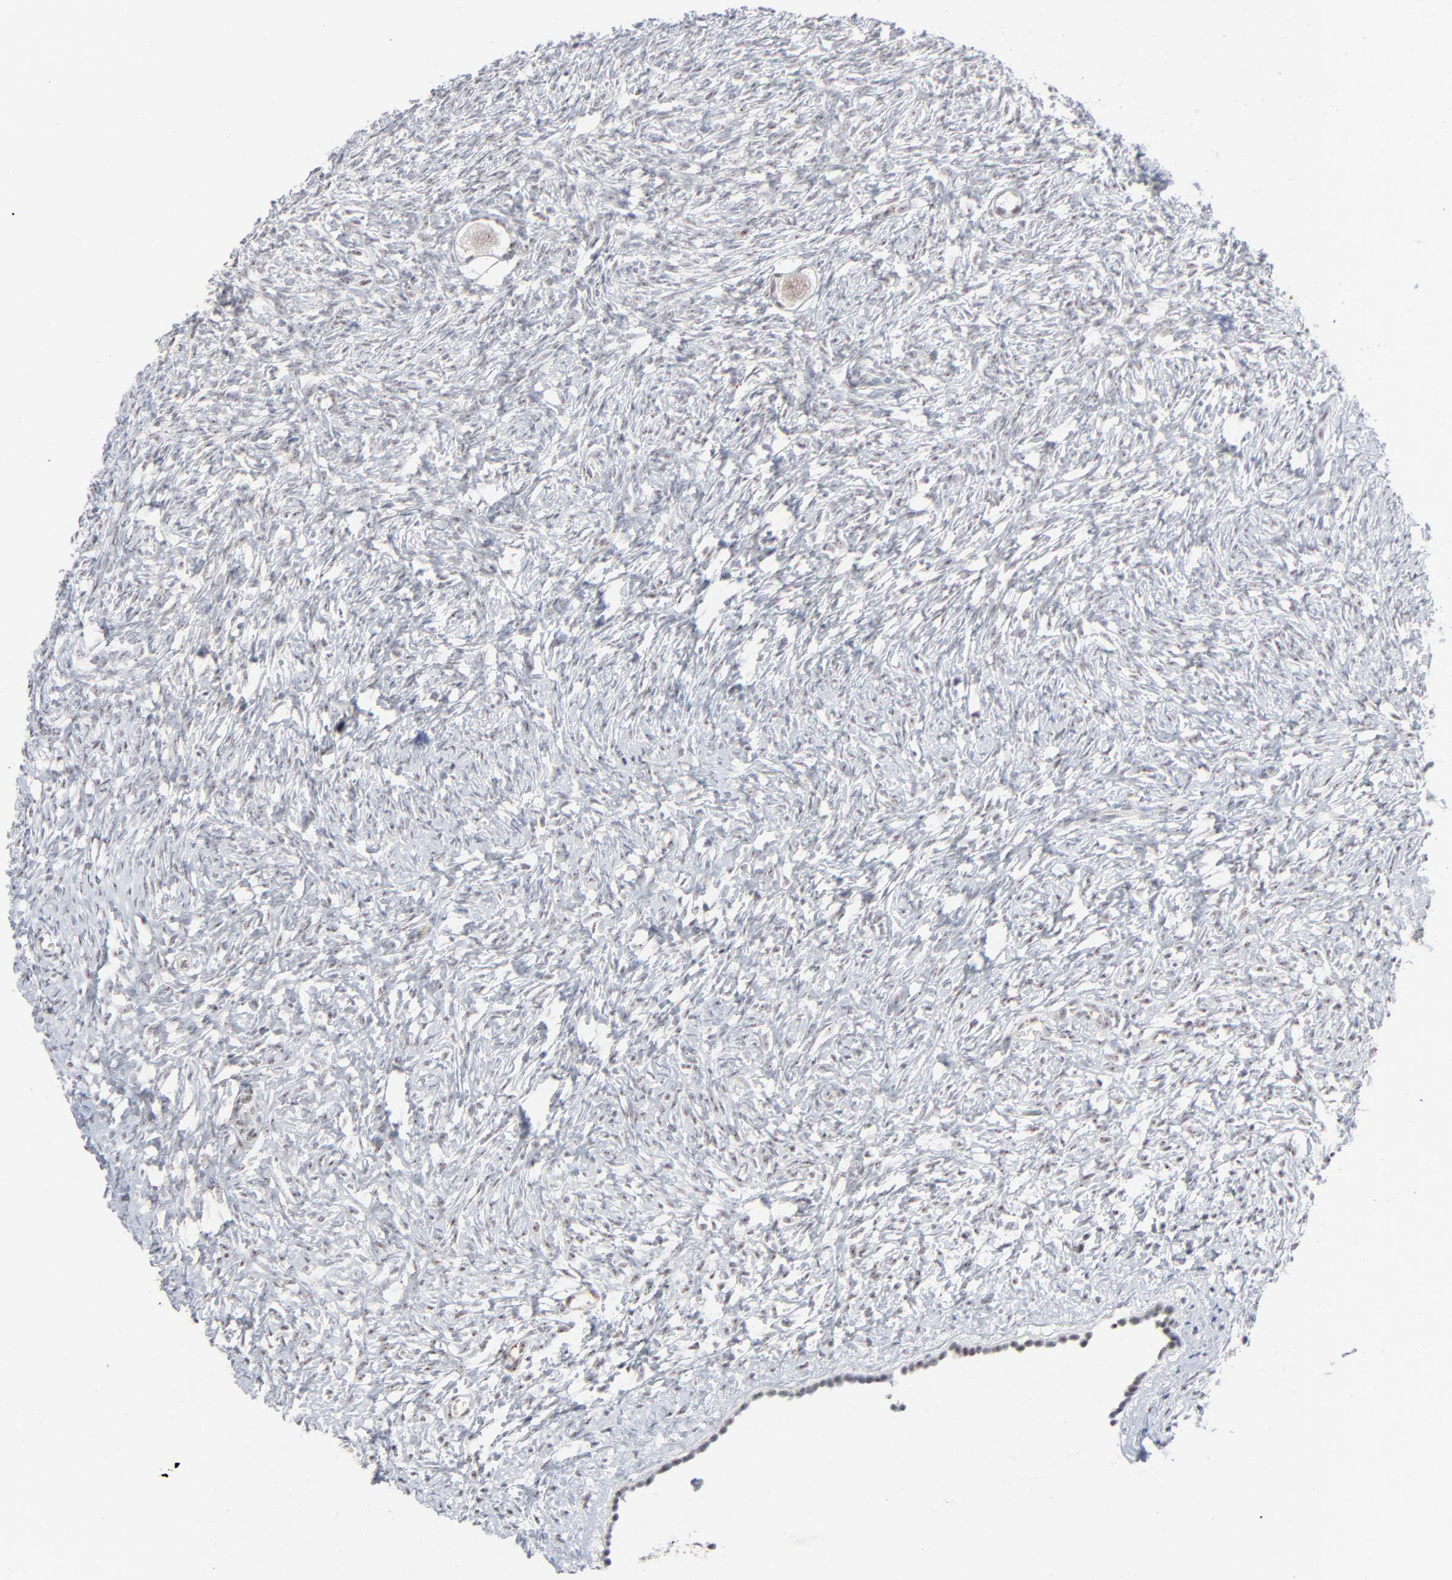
{"staining": {"intensity": "weak", "quantity": ">75%", "location": "nuclear"}, "tissue": "ovary", "cell_type": "Follicle cells", "image_type": "normal", "snomed": [{"axis": "morphology", "description": "Normal tissue, NOS"}, {"axis": "topography", "description": "Ovary"}], "caption": "Protein staining of normal ovary exhibits weak nuclear staining in about >75% of follicle cells. (Stains: DAB (3,3'-diaminobenzidine) in brown, nuclei in blue, Microscopy: brightfield microscopy at high magnification).", "gene": "MPHOSPH6", "patient": {"sex": "female", "age": 35}}